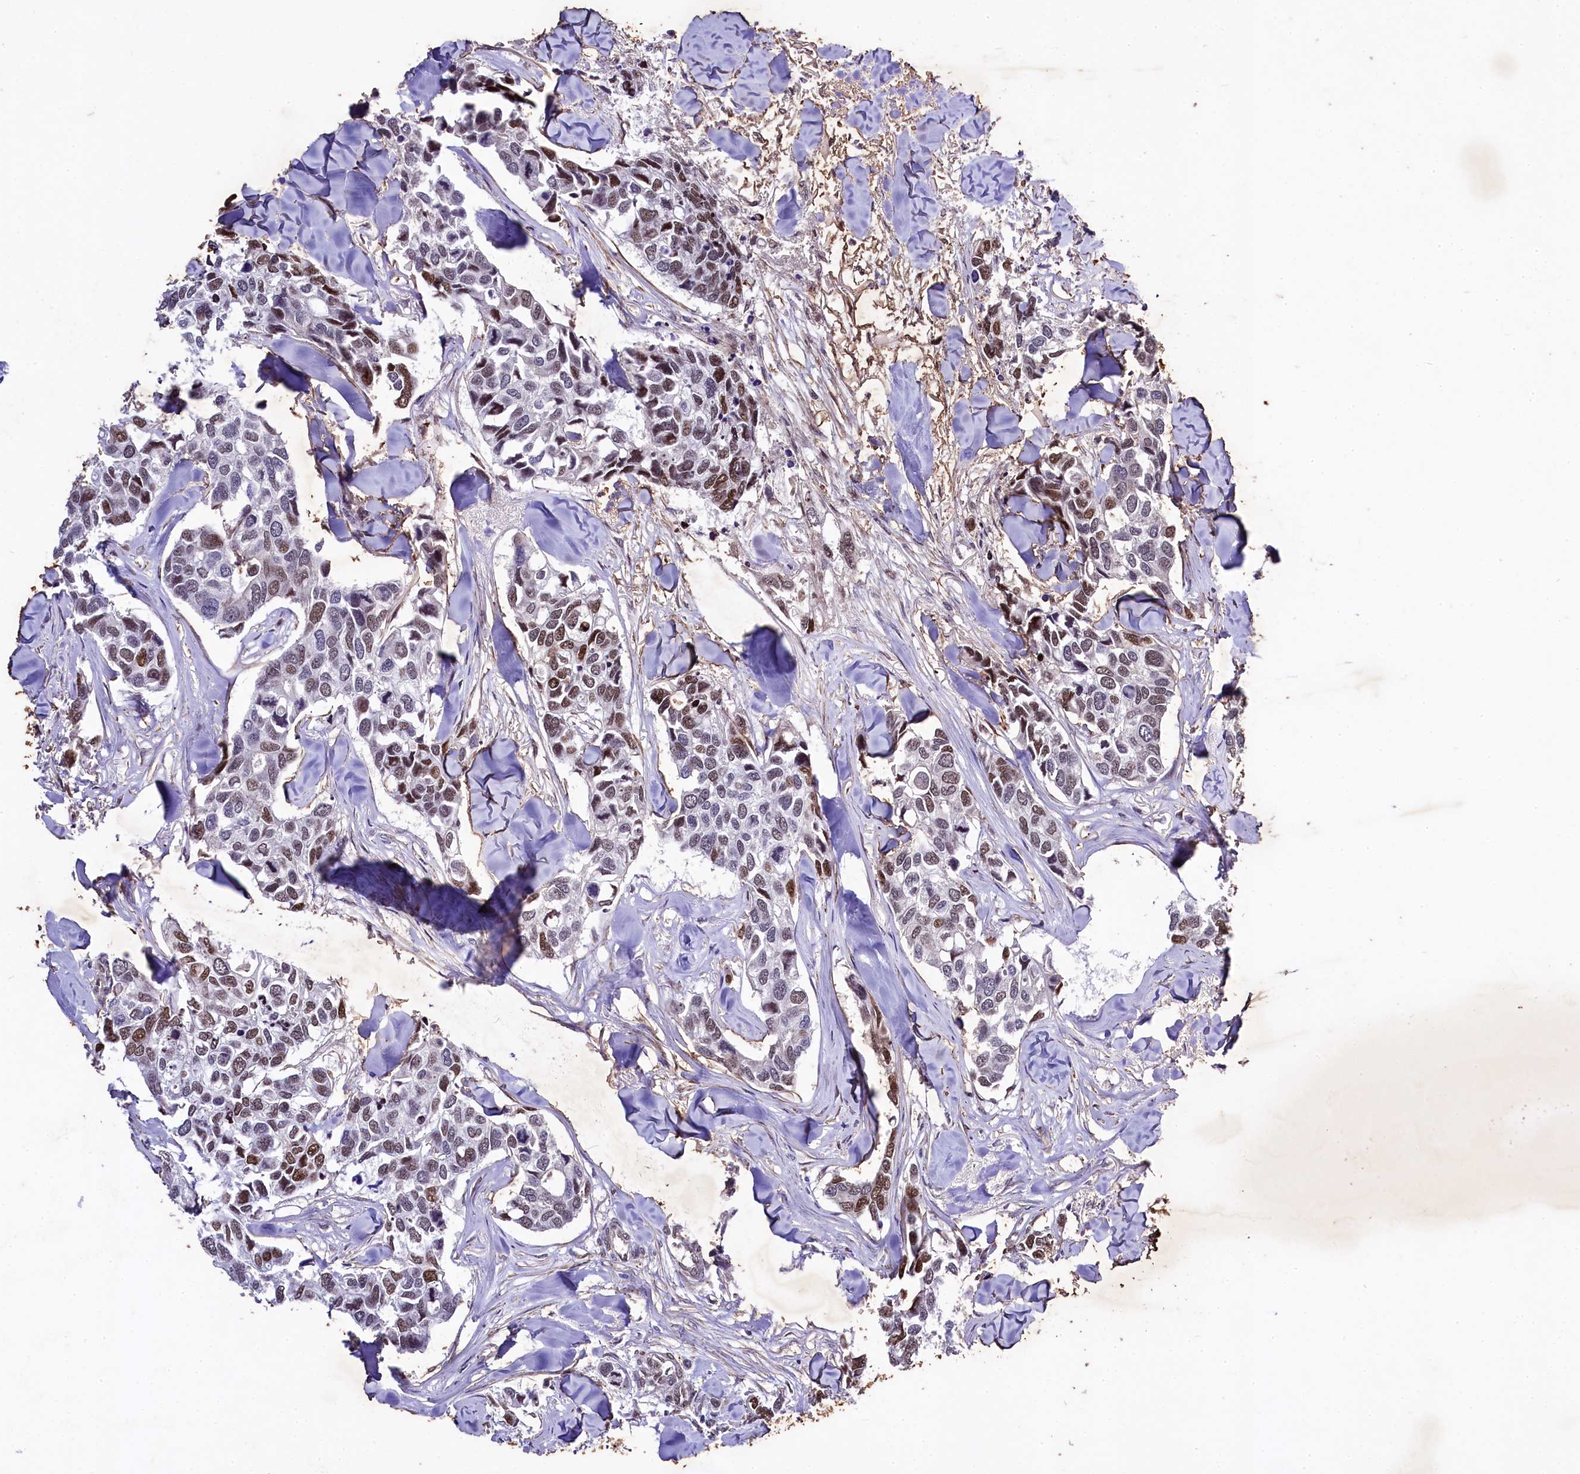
{"staining": {"intensity": "moderate", "quantity": "25%-75%", "location": "nuclear"}, "tissue": "breast cancer", "cell_type": "Tumor cells", "image_type": "cancer", "snomed": [{"axis": "morphology", "description": "Duct carcinoma"}, {"axis": "topography", "description": "Breast"}], "caption": "Tumor cells reveal medium levels of moderate nuclear expression in about 25%-75% of cells in breast cancer (invasive ductal carcinoma).", "gene": "SAMD10", "patient": {"sex": "female", "age": 83}}